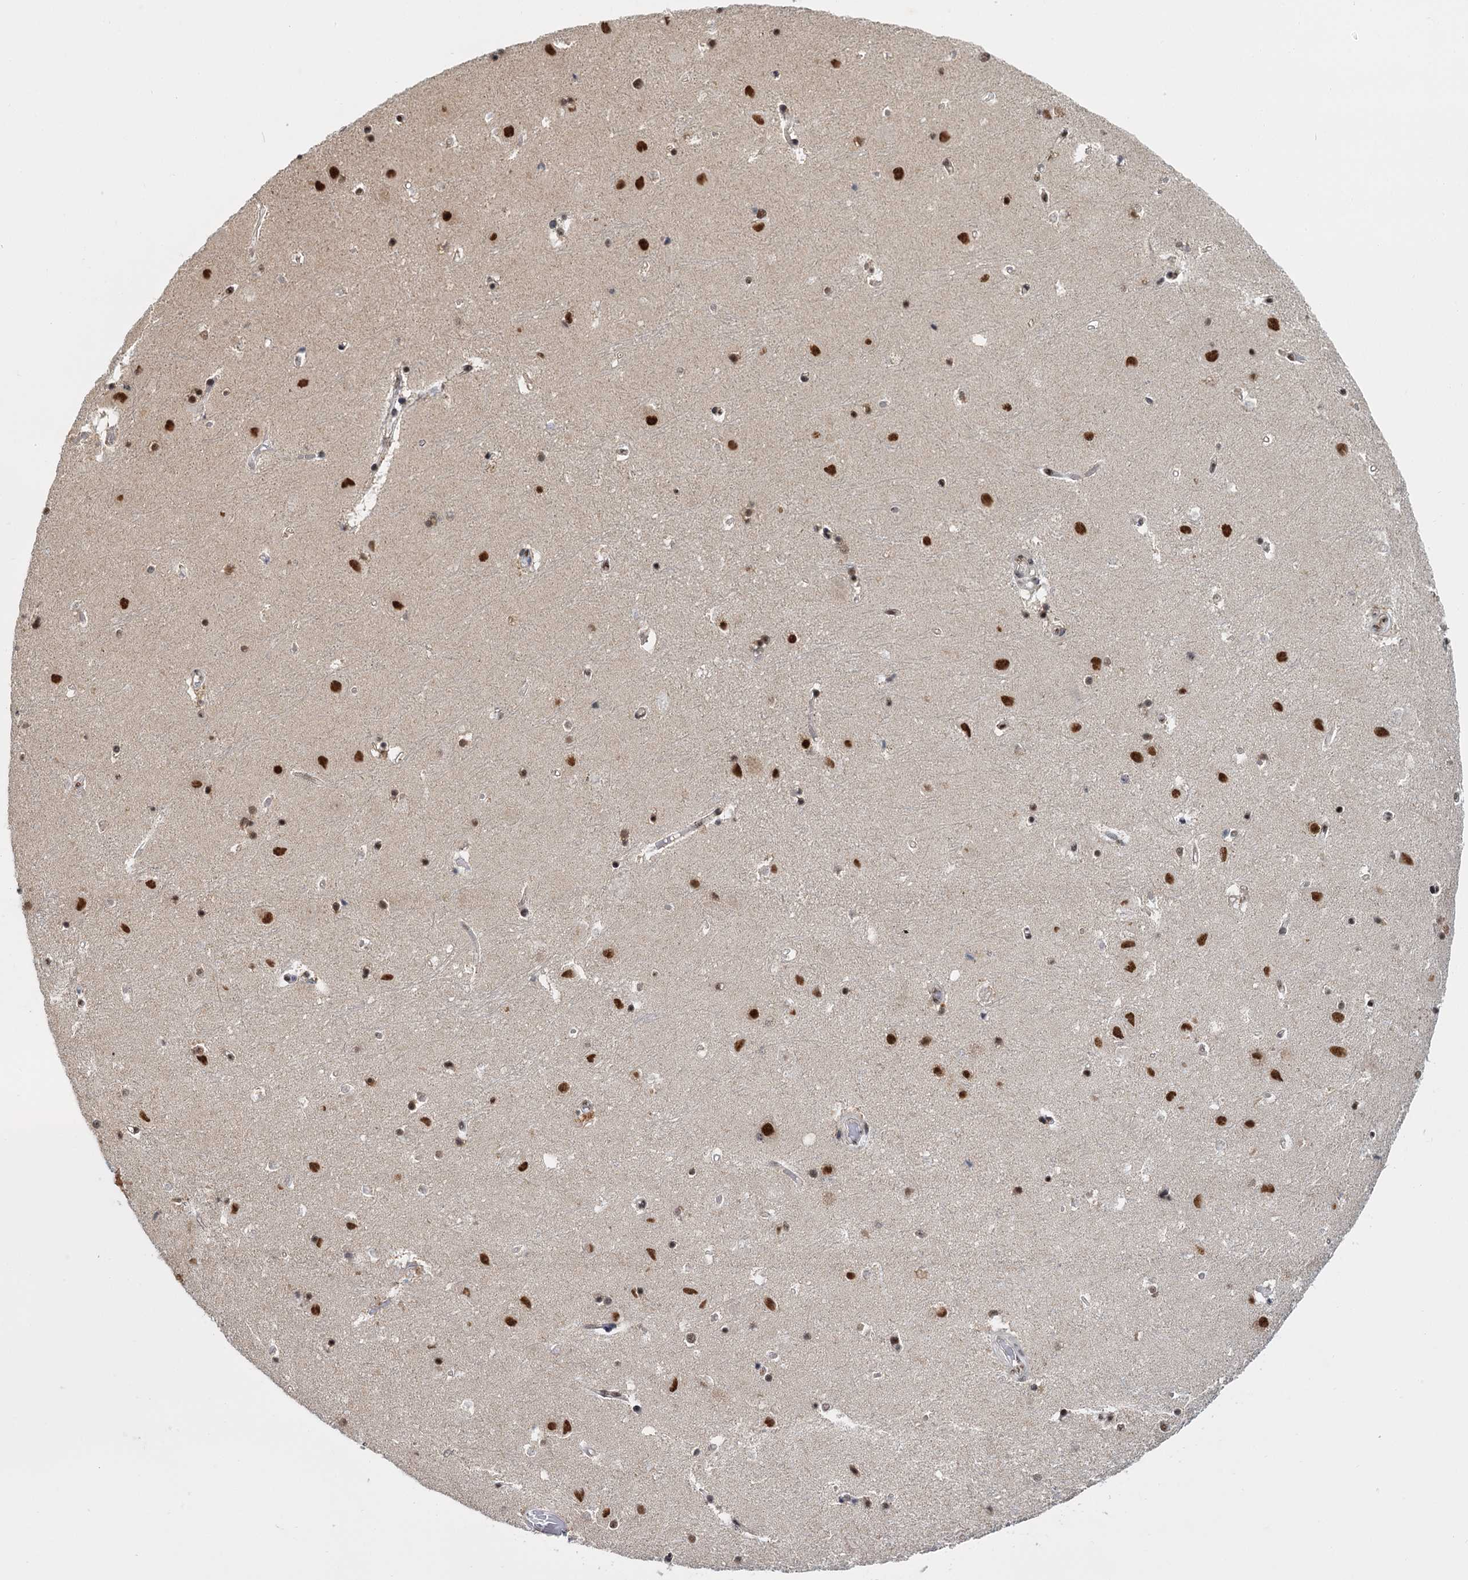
{"staining": {"intensity": "moderate", "quantity": "25%-75%", "location": "nuclear"}, "tissue": "hippocampus", "cell_type": "Glial cells", "image_type": "normal", "snomed": [{"axis": "morphology", "description": "Normal tissue, NOS"}, {"axis": "topography", "description": "Hippocampus"}], "caption": "Human hippocampus stained with a protein marker demonstrates moderate staining in glial cells.", "gene": "WBP4", "patient": {"sex": "female", "age": 52}}